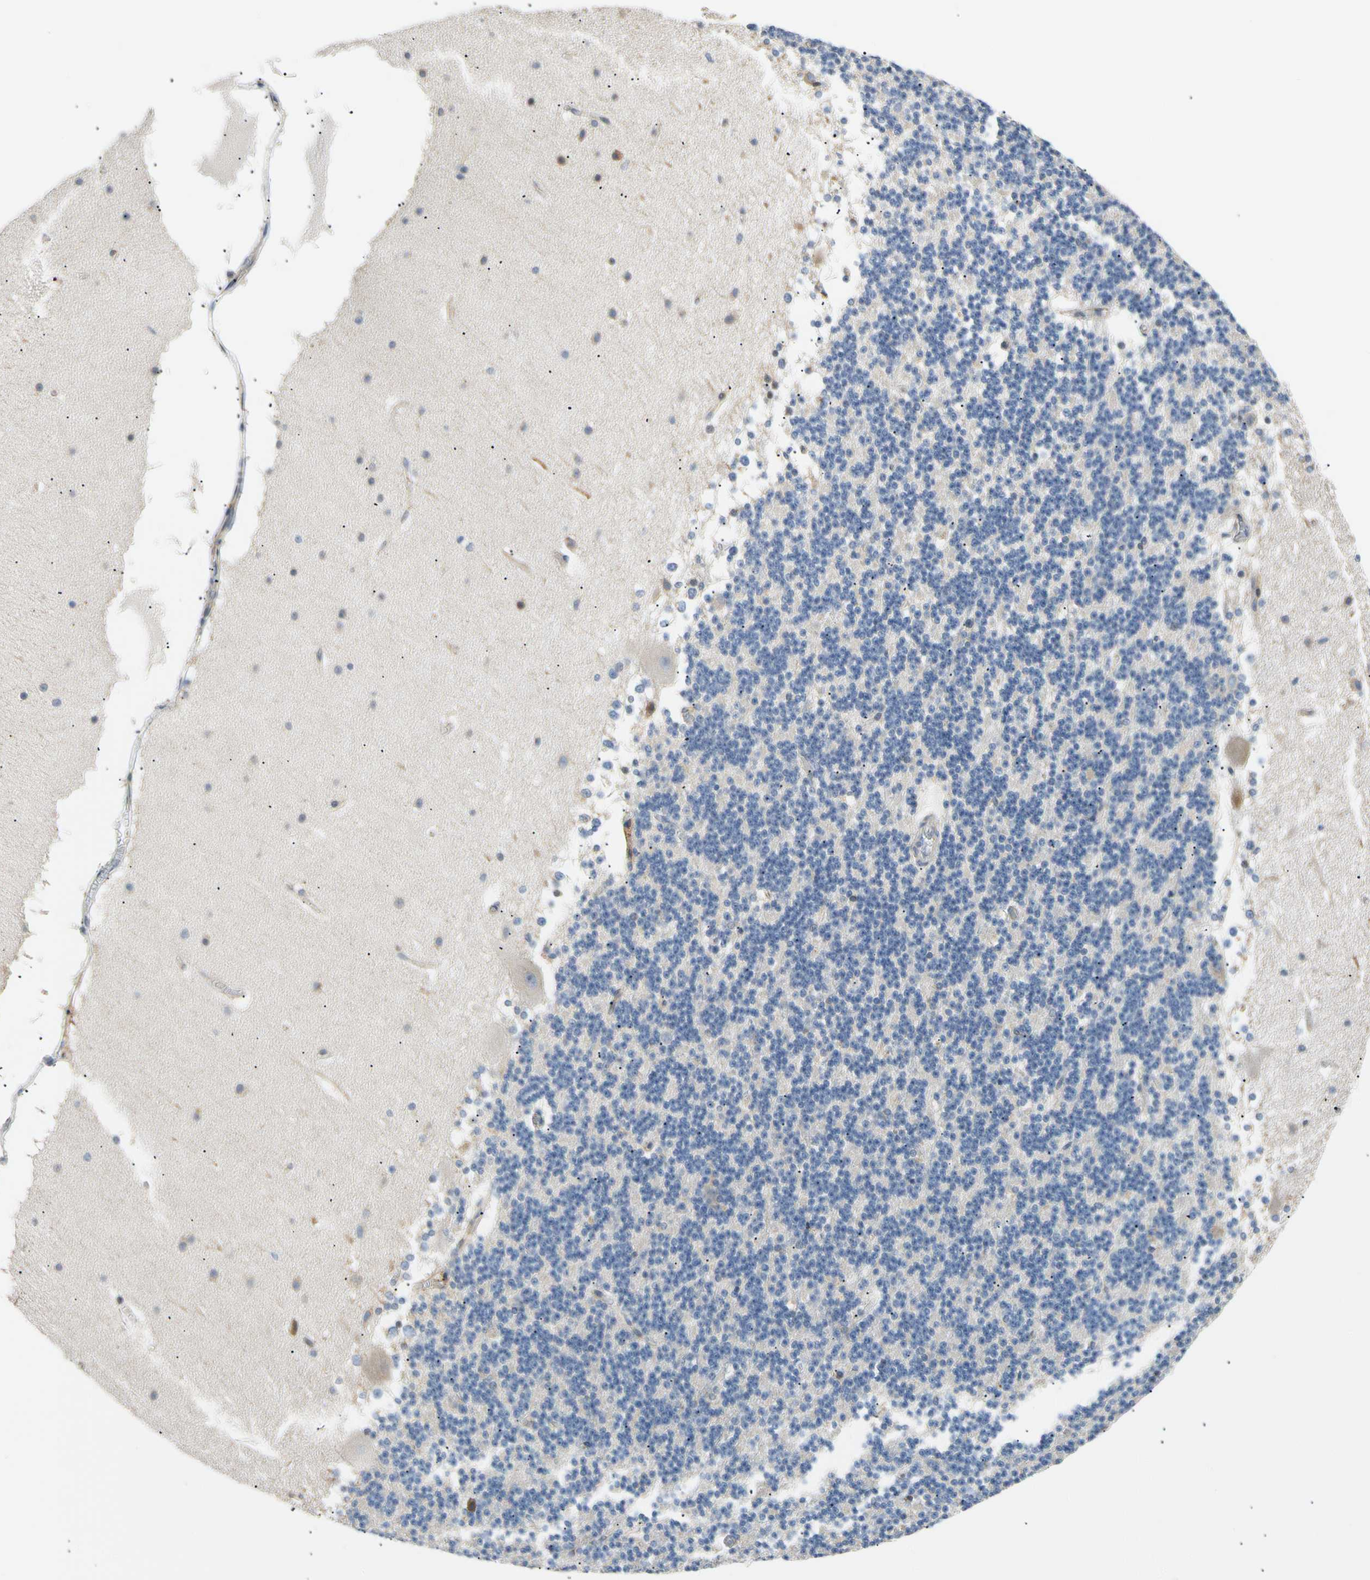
{"staining": {"intensity": "negative", "quantity": "none", "location": "none"}, "tissue": "cerebellum", "cell_type": "Cells in granular layer", "image_type": "normal", "snomed": [{"axis": "morphology", "description": "Normal tissue, NOS"}, {"axis": "topography", "description": "Cerebellum"}], "caption": "The image displays no staining of cells in granular layer in benign cerebellum.", "gene": "PLGRKT", "patient": {"sex": "female", "age": 19}}